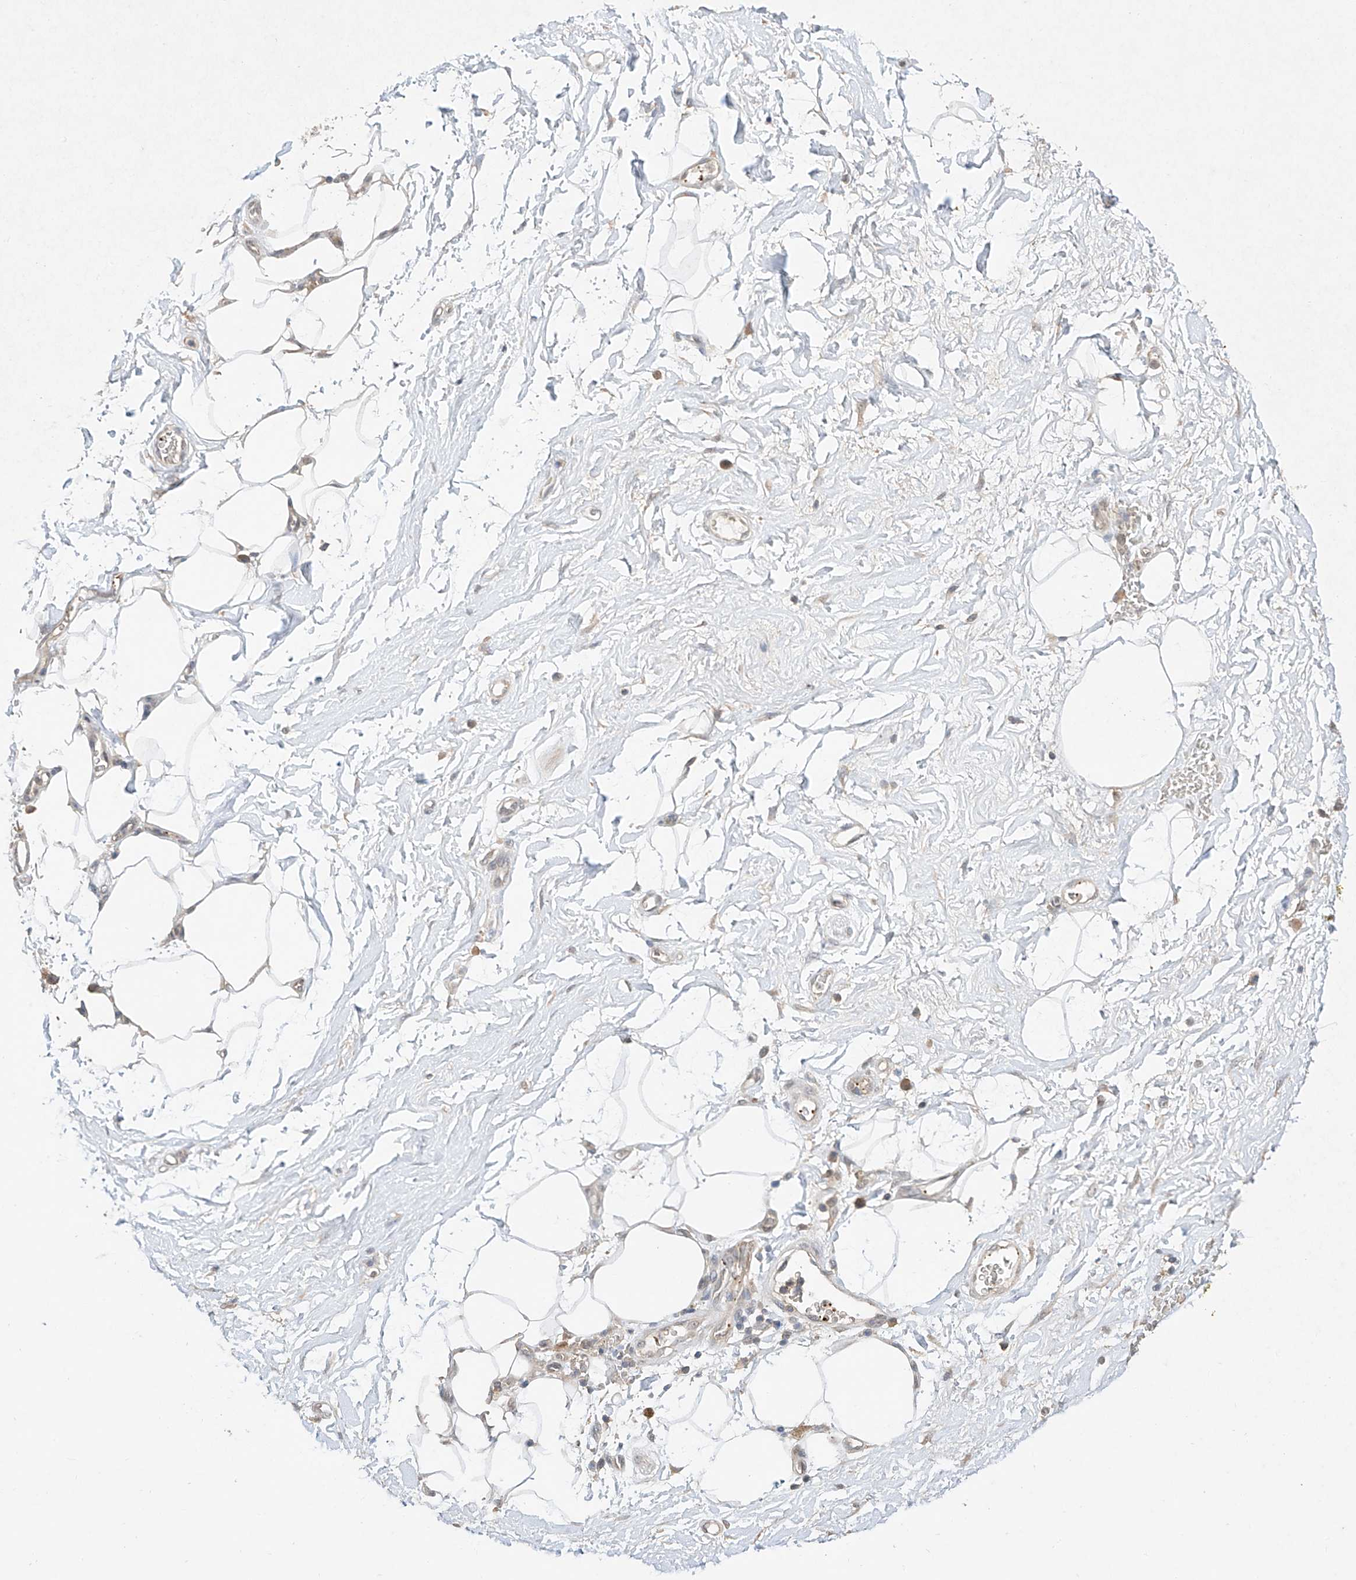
{"staining": {"intensity": "weak", "quantity": "25%-75%", "location": "cytoplasmic/membranous"}, "tissue": "adipose tissue", "cell_type": "Adipocytes", "image_type": "normal", "snomed": [{"axis": "morphology", "description": "Normal tissue, NOS"}, {"axis": "morphology", "description": "Adenocarcinoma, NOS"}, {"axis": "topography", "description": "Pancreas"}, {"axis": "topography", "description": "Peripheral nerve tissue"}], "caption": "Protein analysis of unremarkable adipose tissue exhibits weak cytoplasmic/membranous staining in about 25%-75% of adipocytes. Using DAB (brown) and hematoxylin (blue) stains, captured at high magnification using brightfield microscopy.", "gene": "ZFHX2", "patient": {"sex": "male", "age": 59}}